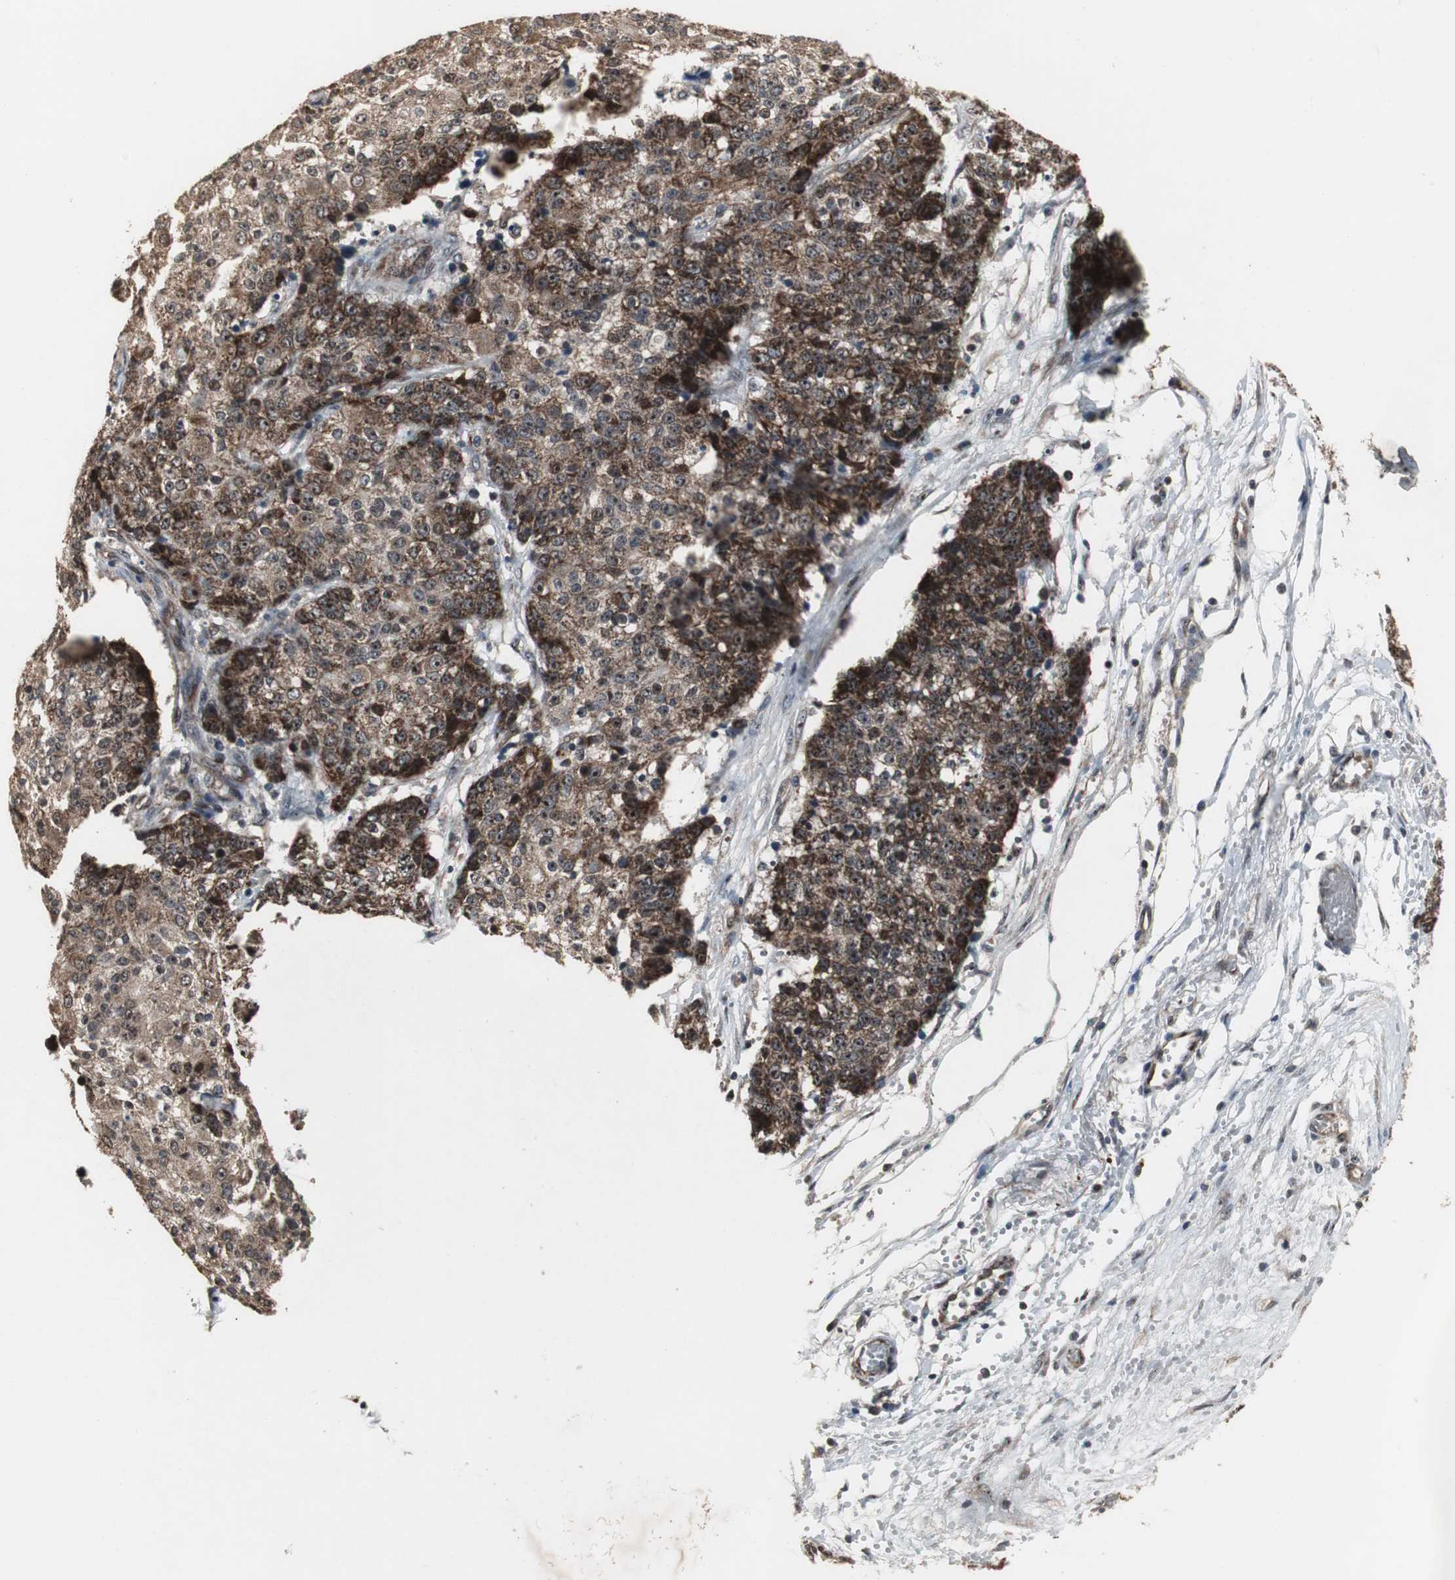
{"staining": {"intensity": "strong", "quantity": ">75%", "location": "cytoplasmic/membranous"}, "tissue": "ovarian cancer", "cell_type": "Tumor cells", "image_type": "cancer", "snomed": [{"axis": "morphology", "description": "Carcinoma, endometroid"}, {"axis": "topography", "description": "Ovary"}], "caption": "DAB (3,3'-diaminobenzidine) immunohistochemical staining of human ovarian cancer demonstrates strong cytoplasmic/membranous protein expression in about >75% of tumor cells.", "gene": "MRPL40", "patient": {"sex": "female", "age": 42}}